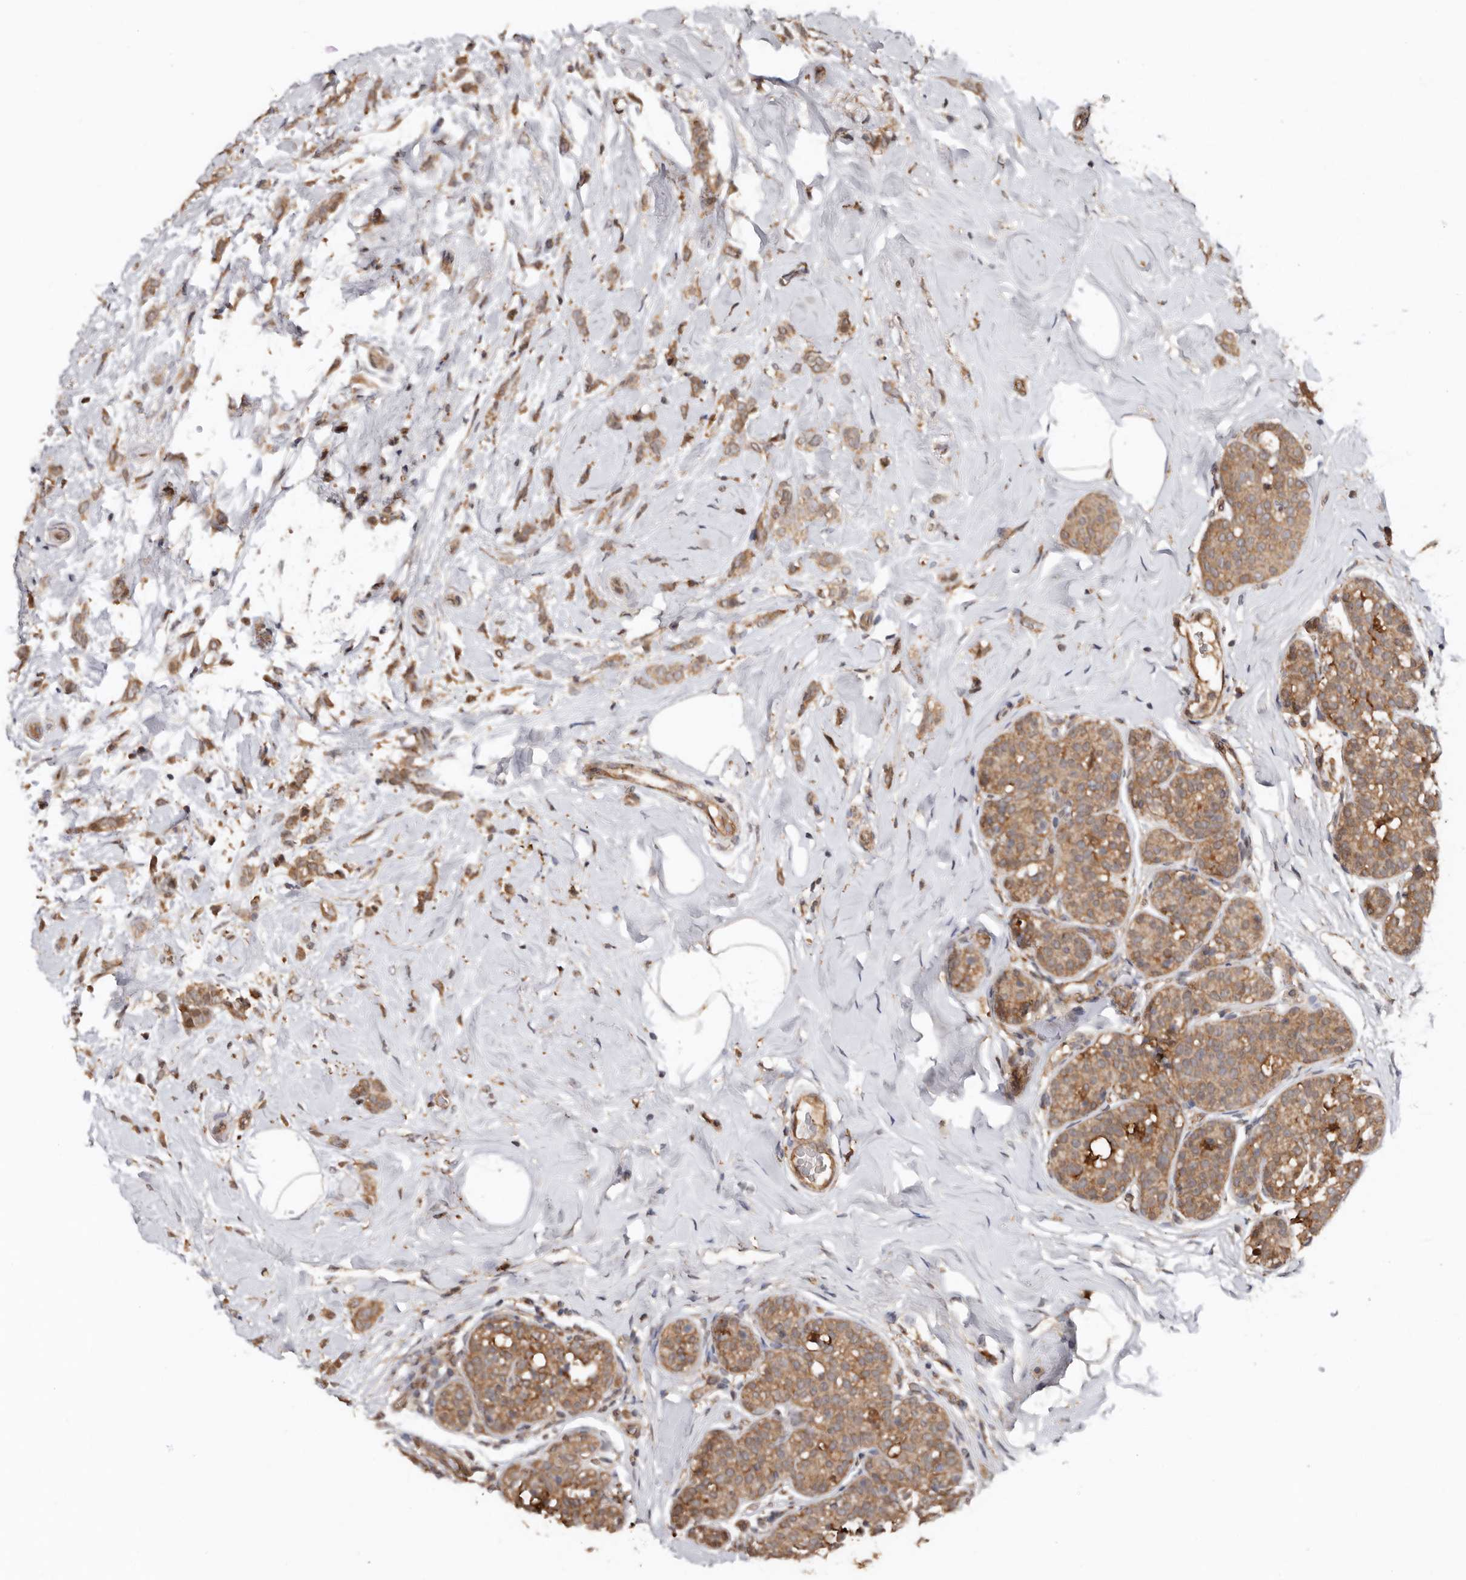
{"staining": {"intensity": "moderate", "quantity": ">75%", "location": "cytoplasmic/membranous"}, "tissue": "breast cancer", "cell_type": "Tumor cells", "image_type": "cancer", "snomed": [{"axis": "morphology", "description": "Lobular carcinoma, in situ"}, {"axis": "morphology", "description": "Lobular carcinoma"}, {"axis": "topography", "description": "Breast"}], "caption": "Human breast lobular carcinoma in situ stained for a protein (brown) exhibits moderate cytoplasmic/membranous positive positivity in about >75% of tumor cells.", "gene": "RSPO2", "patient": {"sex": "female", "age": 41}}